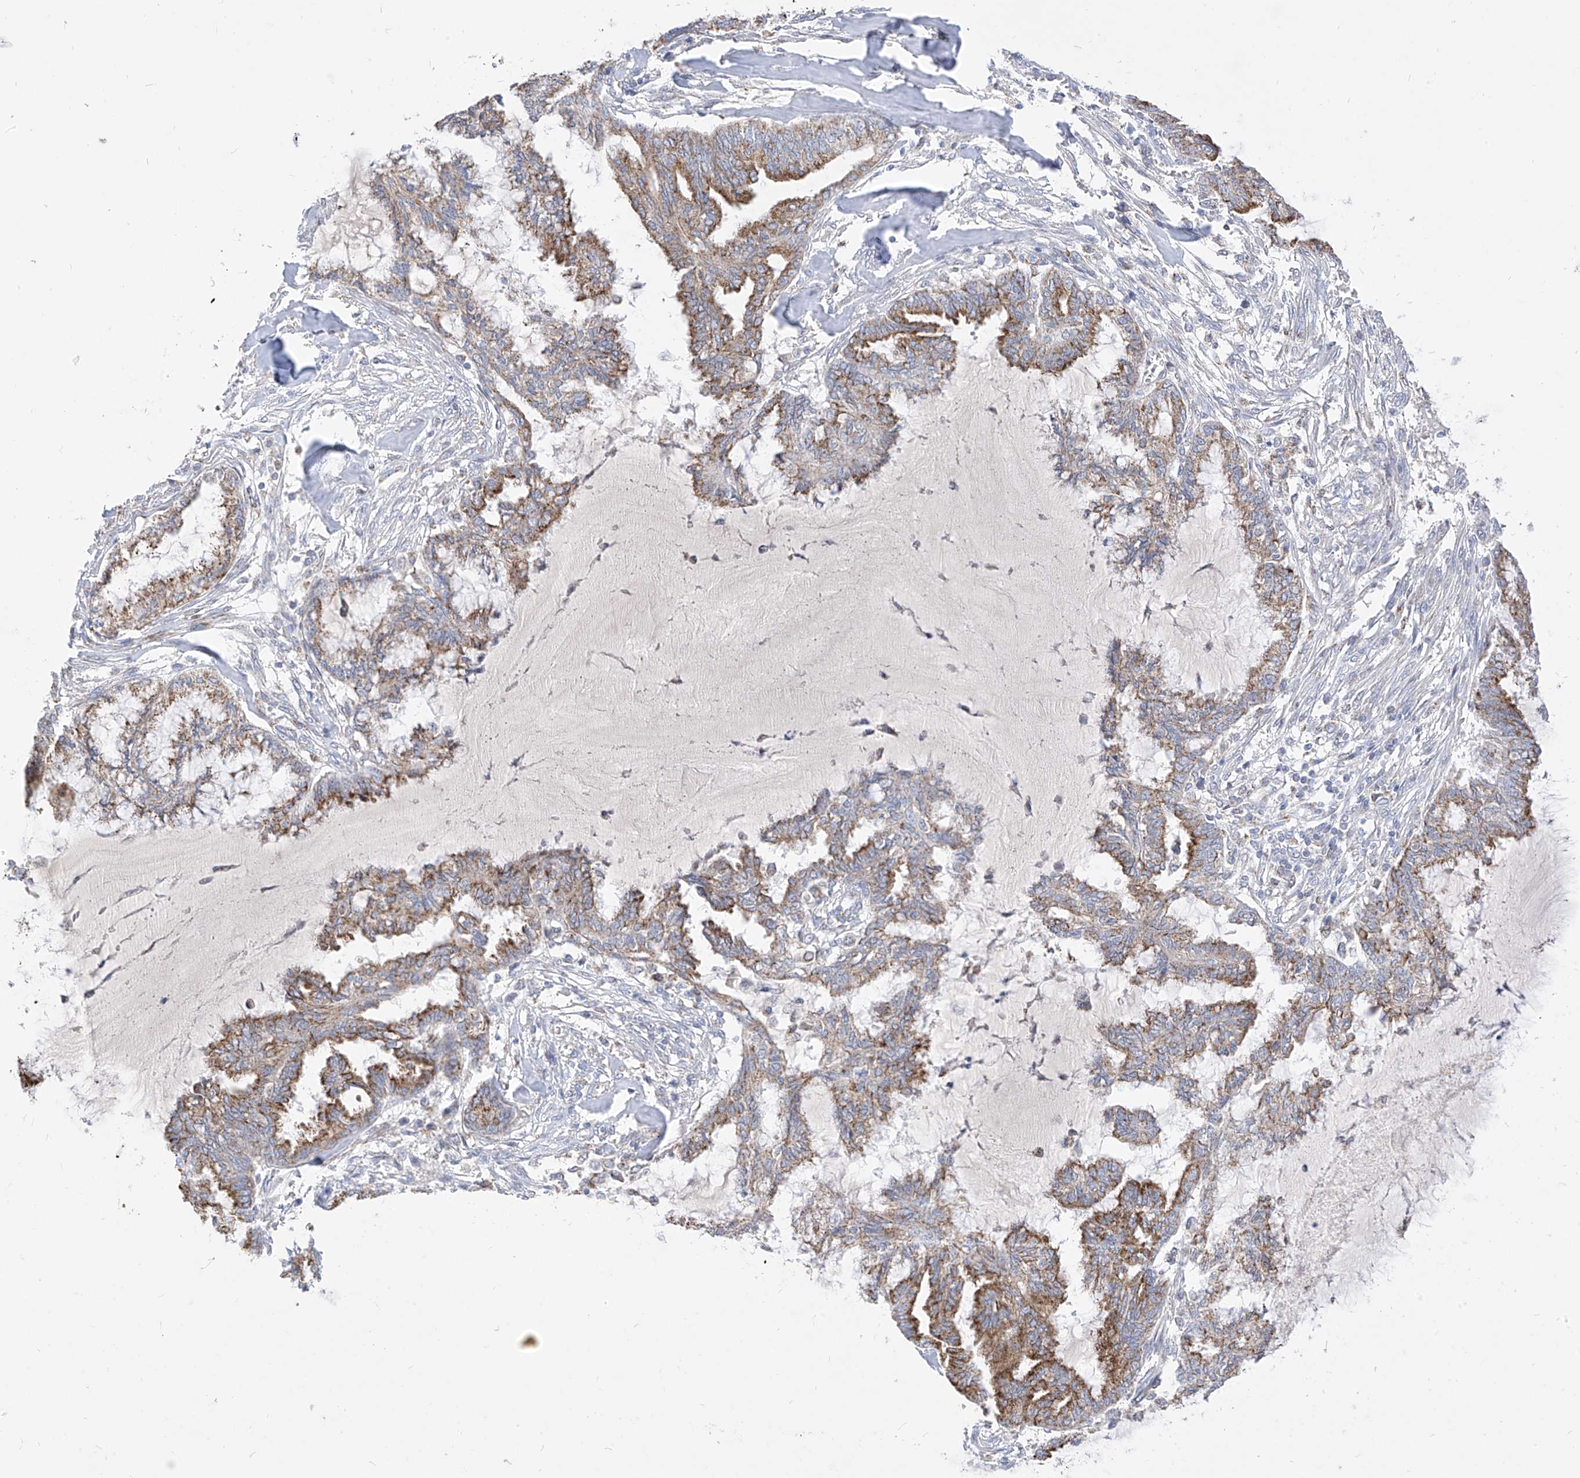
{"staining": {"intensity": "strong", "quantity": "<25%", "location": "cytoplasmic/membranous"}, "tissue": "endometrial cancer", "cell_type": "Tumor cells", "image_type": "cancer", "snomed": [{"axis": "morphology", "description": "Adenocarcinoma, NOS"}, {"axis": "topography", "description": "Endometrium"}], "caption": "A micrograph of endometrial cancer (adenocarcinoma) stained for a protein exhibits strong cytoplasmic/membranous brown staining in tumor cells. (Stains: DAB in brown, nuclei in blue, Microscopy: brightfield microscopy at high magnification).", "gene": "RASA2", "patient": {"sex": "female", "age": 86}}